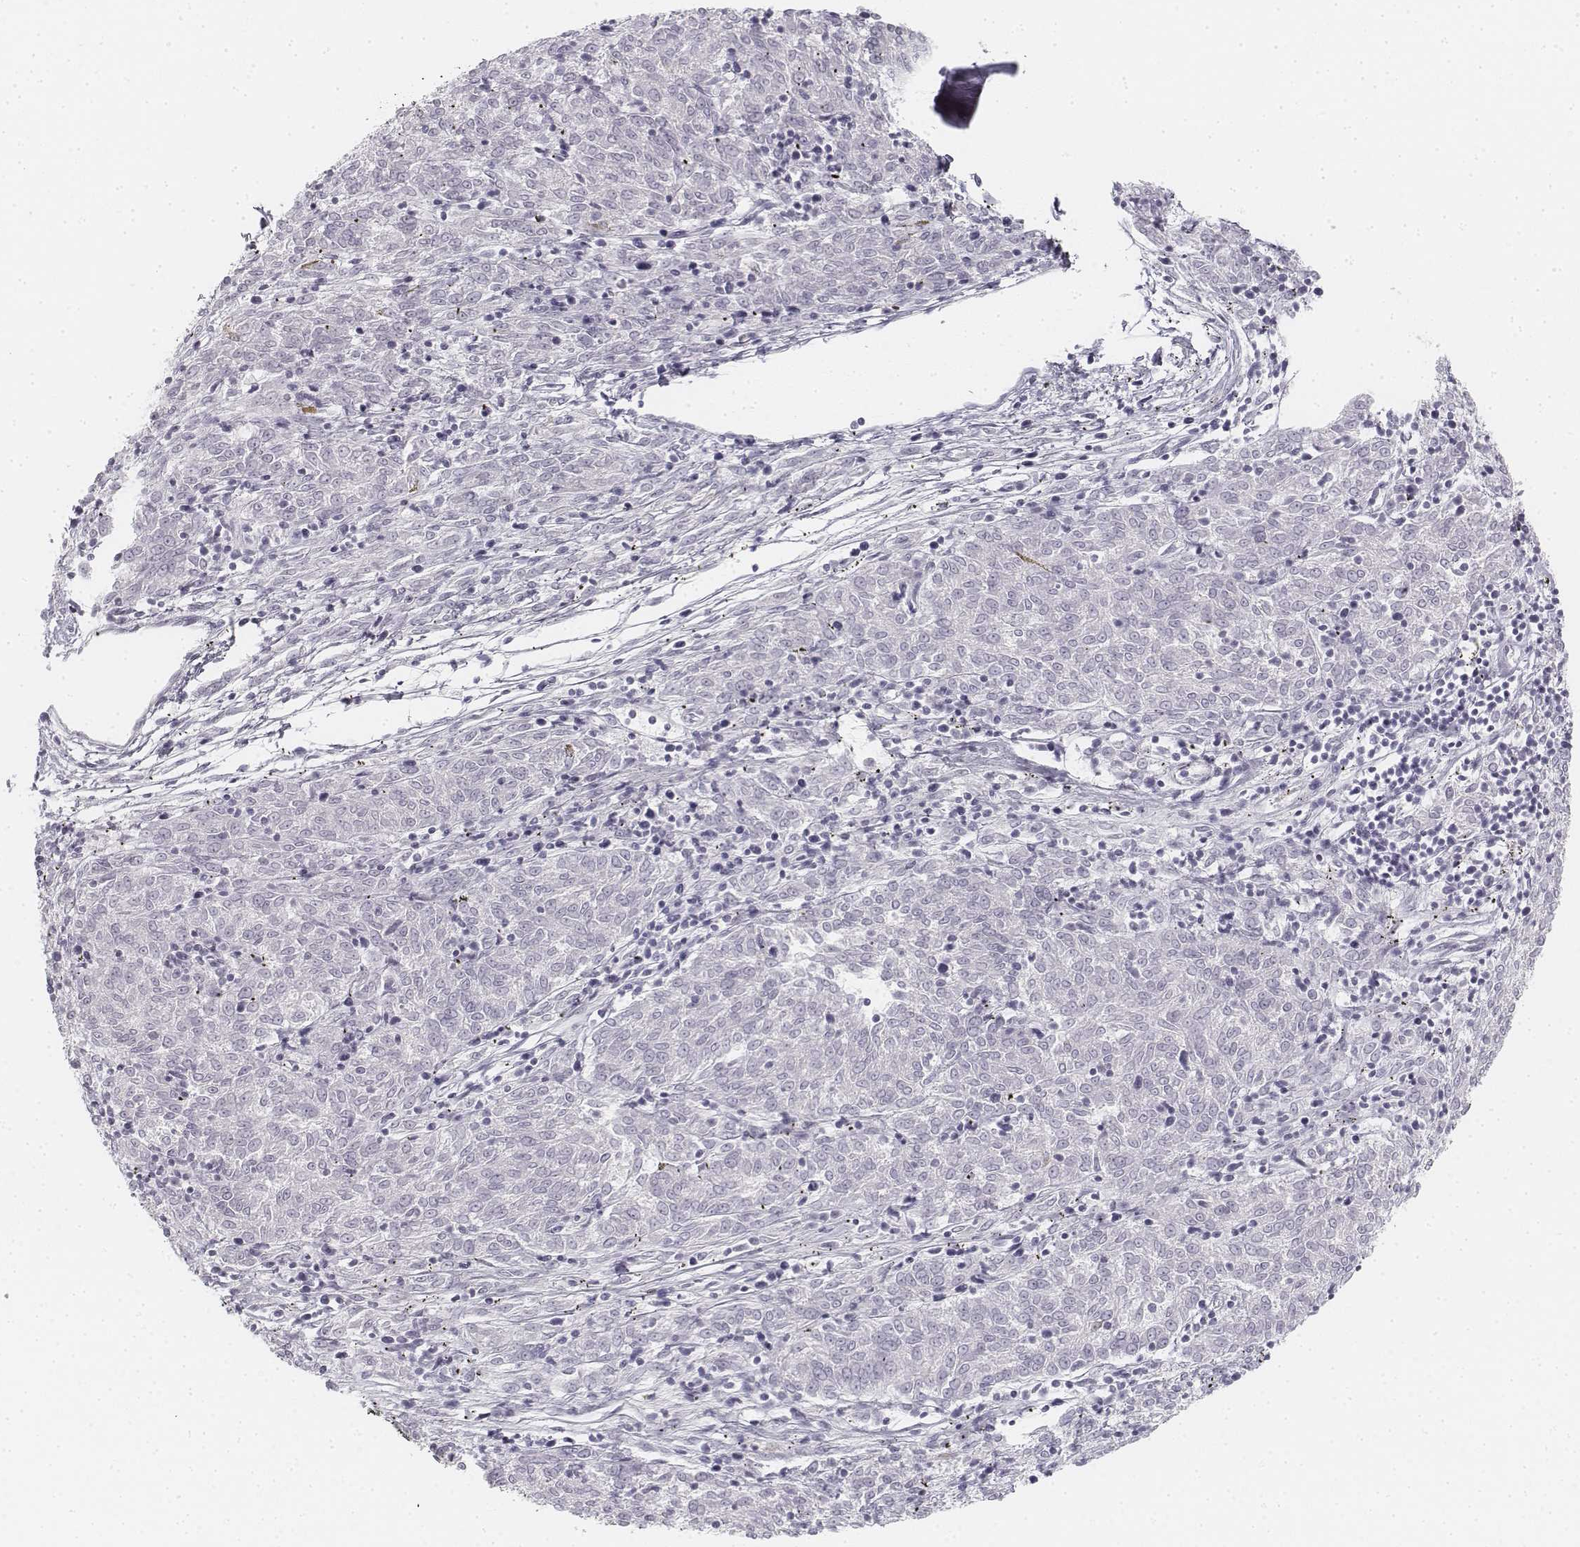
{"staining": {"intensity": "negative", "quantity": "none", "location": "none"}, "tissue": "melanoma", "cell_type": "Tumor cells", "image_type": "cancer", "snomed": [{"axis": "morphology", "description": "Malignant melanoma, NOS"}, {"axis": "topography", "description": "Skin"}], "caption": "Malignant melanoma was stained to show a protein in brown. There is no significant positivity in tumor cells.", "gene": "KRT25", "patient": {"sex": "female", "age": 72}}